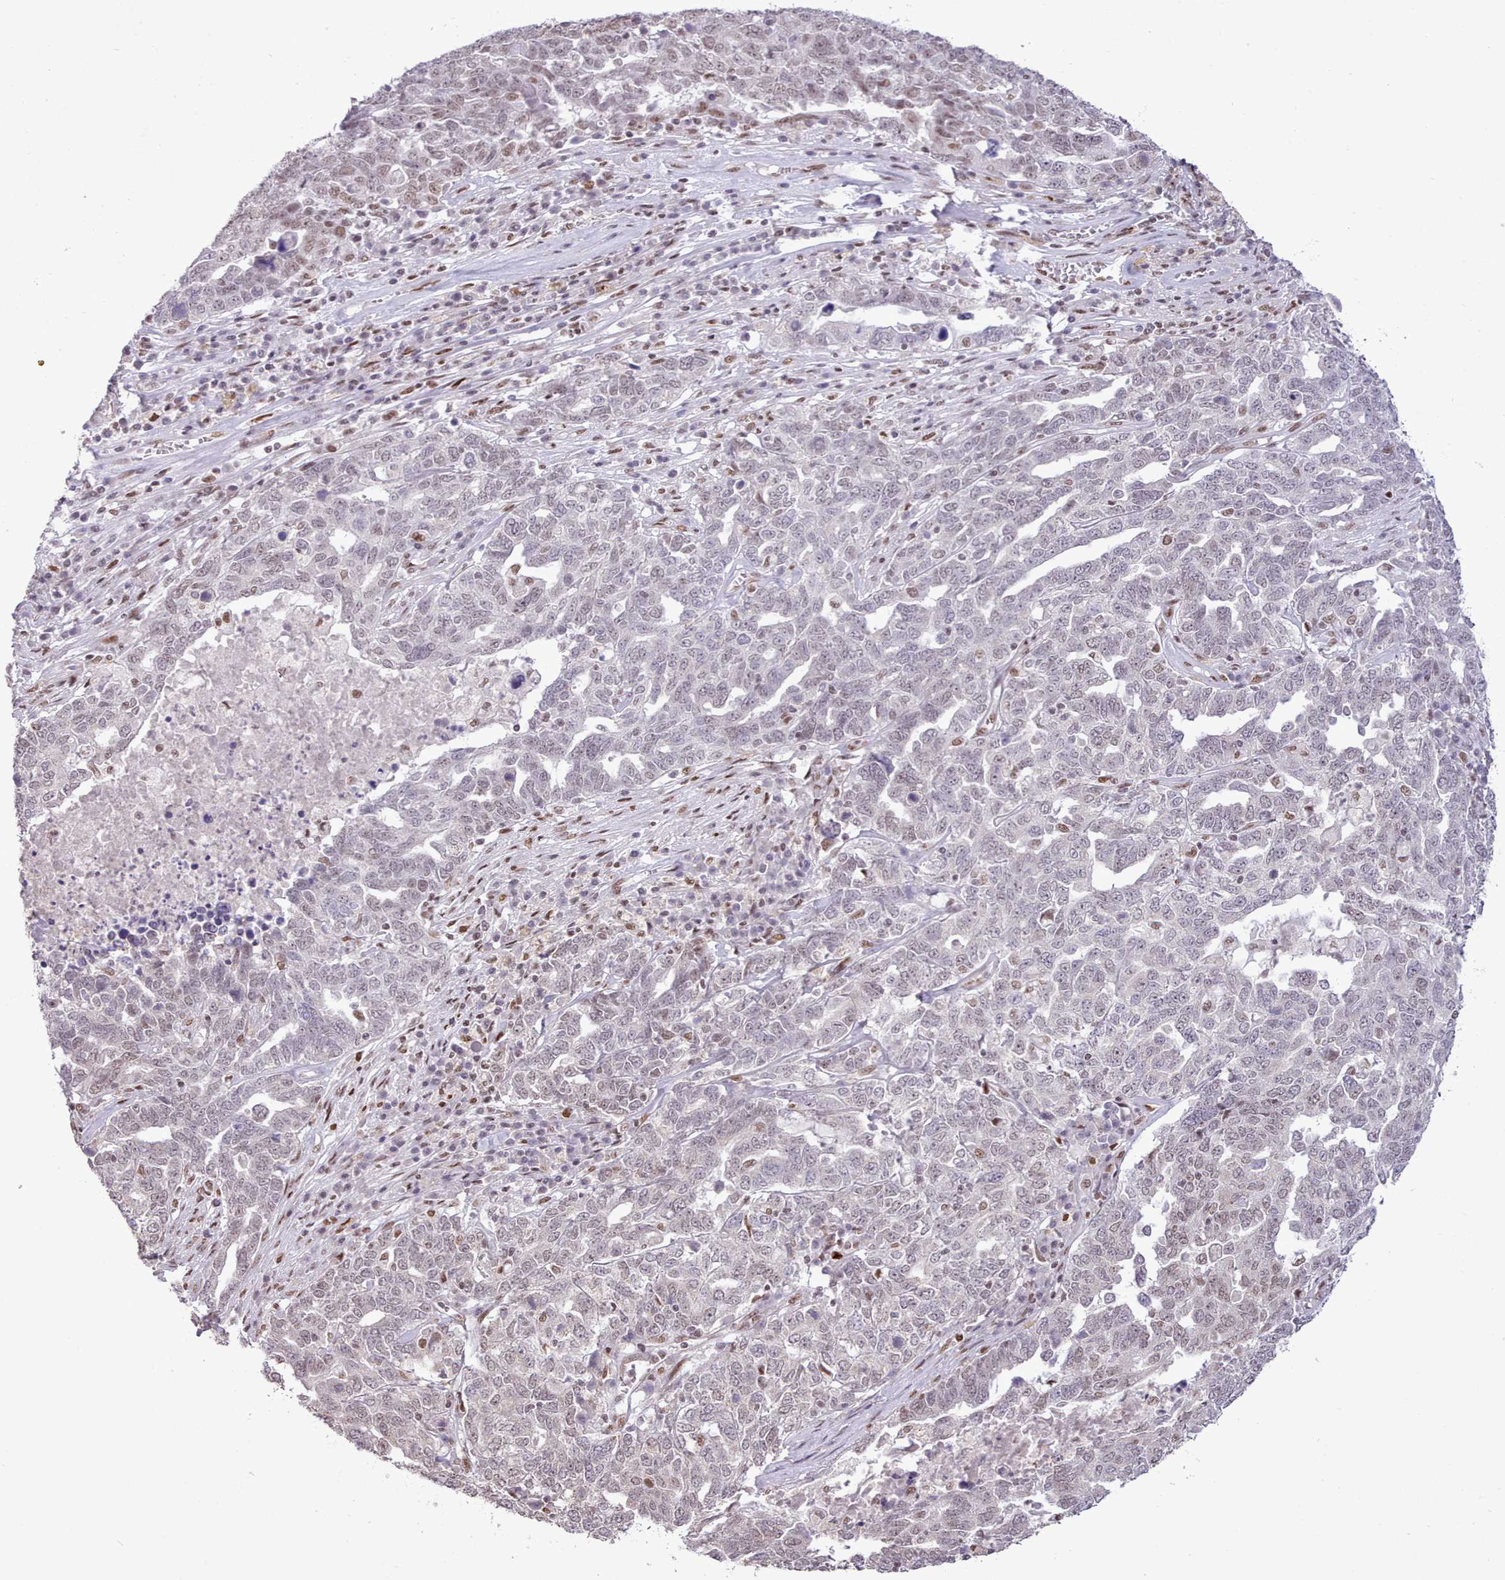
{"staining": {"intensity": "moderate", "quantity": "<25%", "location": "nuclear"}, "tissue": "ovarian cancer", "cell_type": "Tumor cells", "image_type": "cancer", "snomed": [{"axis": "morphology", "description": "Carcinoma, endometroid"}, {"axis": "topography", "description": "Ovary"}], "caption": "The histopathology image exhibits a brown stain indicating the presence of a protein in the nuclear of tumor cells in ovarian cancer (endometroid carcinoma). (Stains: DAB in brown, nuclei in blue, Microscopy: brightfield microscopy at high magnification).", "gene": "TAF15", "patient": {"sex": "female", "age": 62}}